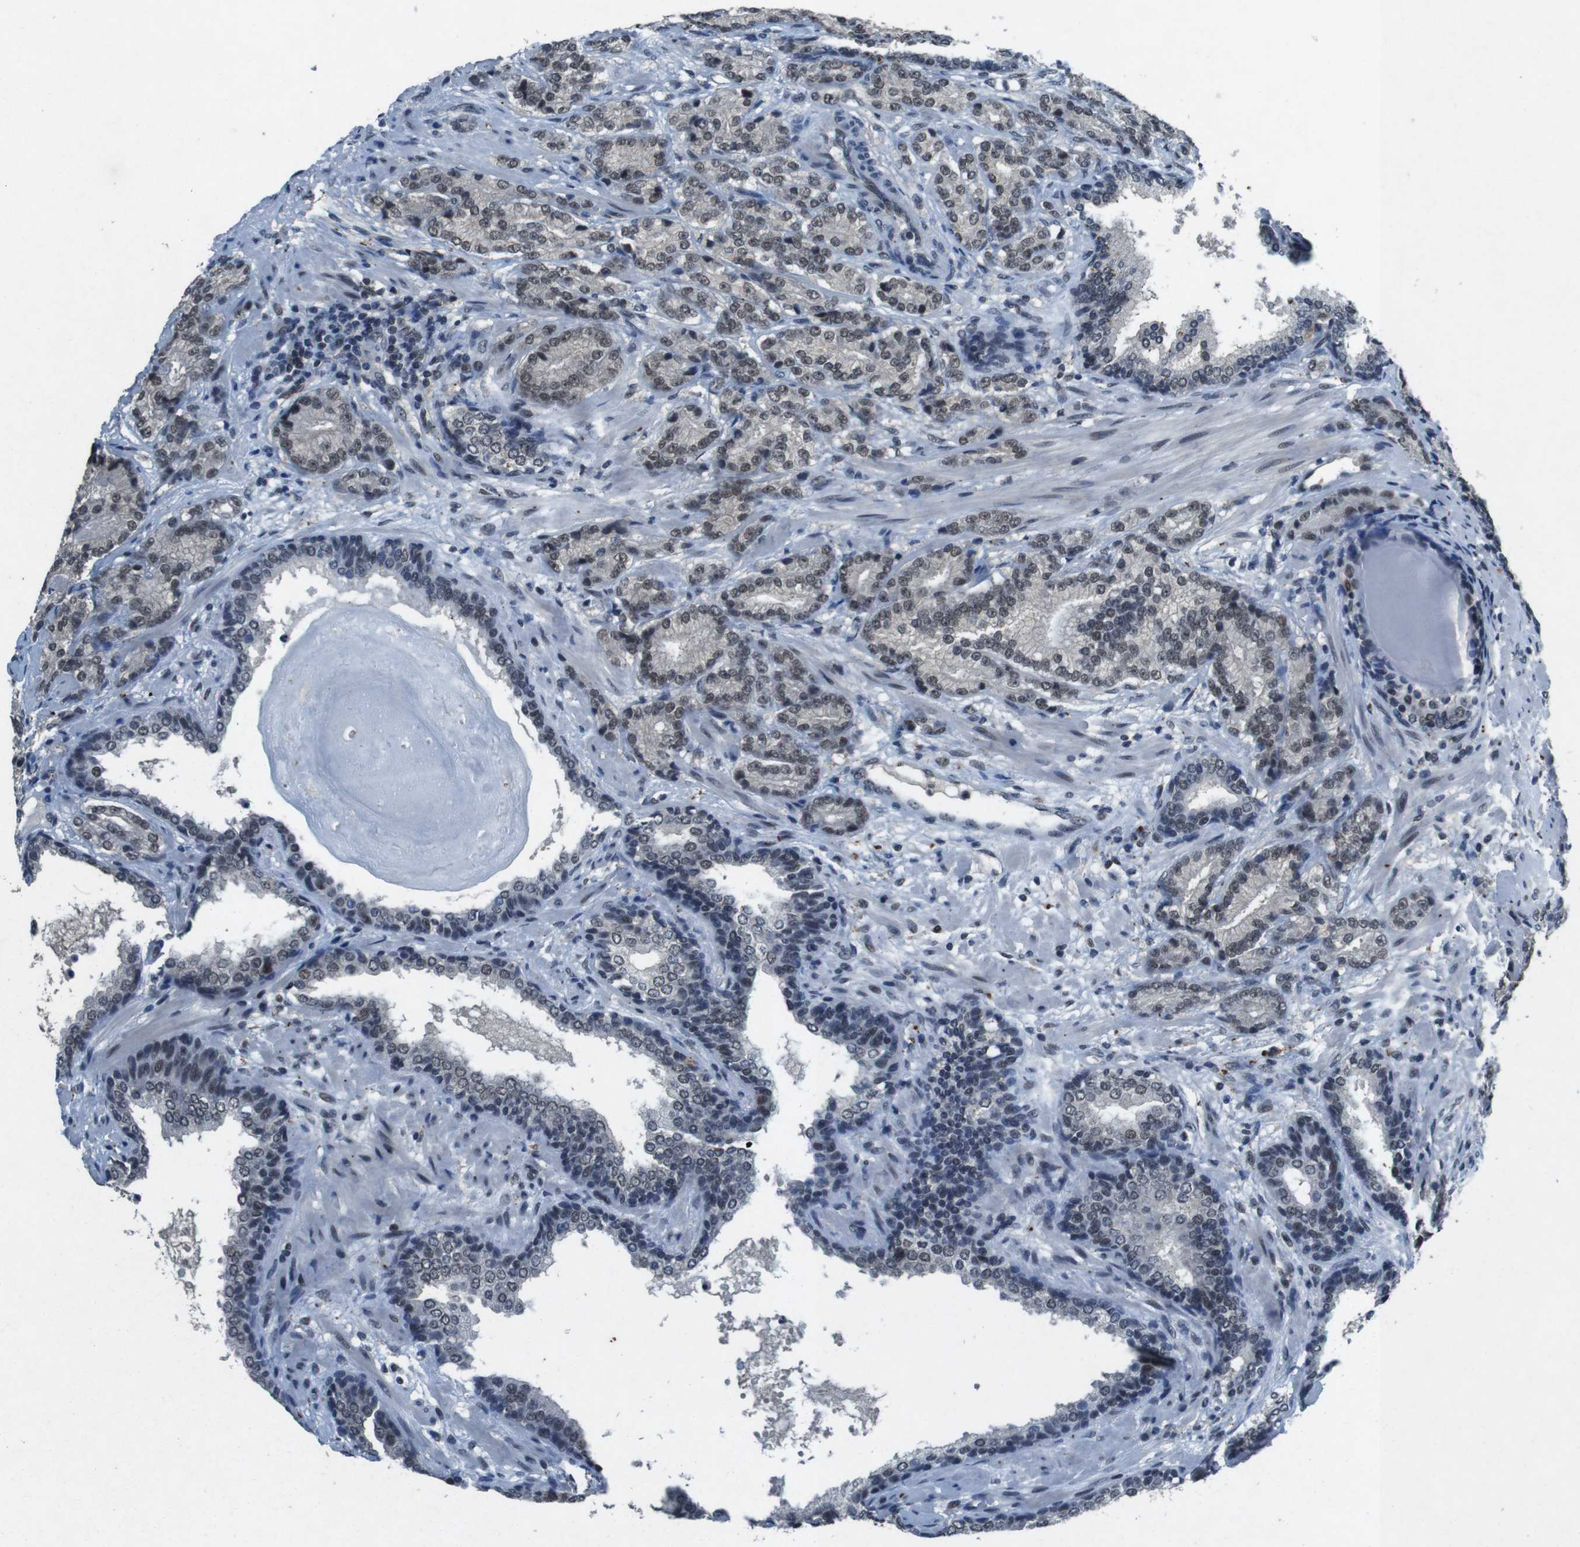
{"staining": {"intensity": "weak", "quantity": "25%-75%", "location": "nuclear"}, "tissue": "prostate cancer", "cell_type": "Tumor cells", "image_type": "cancer", "snomed": [{"axis": "morphology", "description": "Adenocarcinoma, High grade"}, {"axis": "topography", "description": "Prostate"}], "caption": "This is an image of immunohistochemistry (IHC) staining of prostate cancer, which shows weak positivity in the nuclear of tumor cells.", "gene": "USP7", "patient": {"sex": "male", "age": 61}}